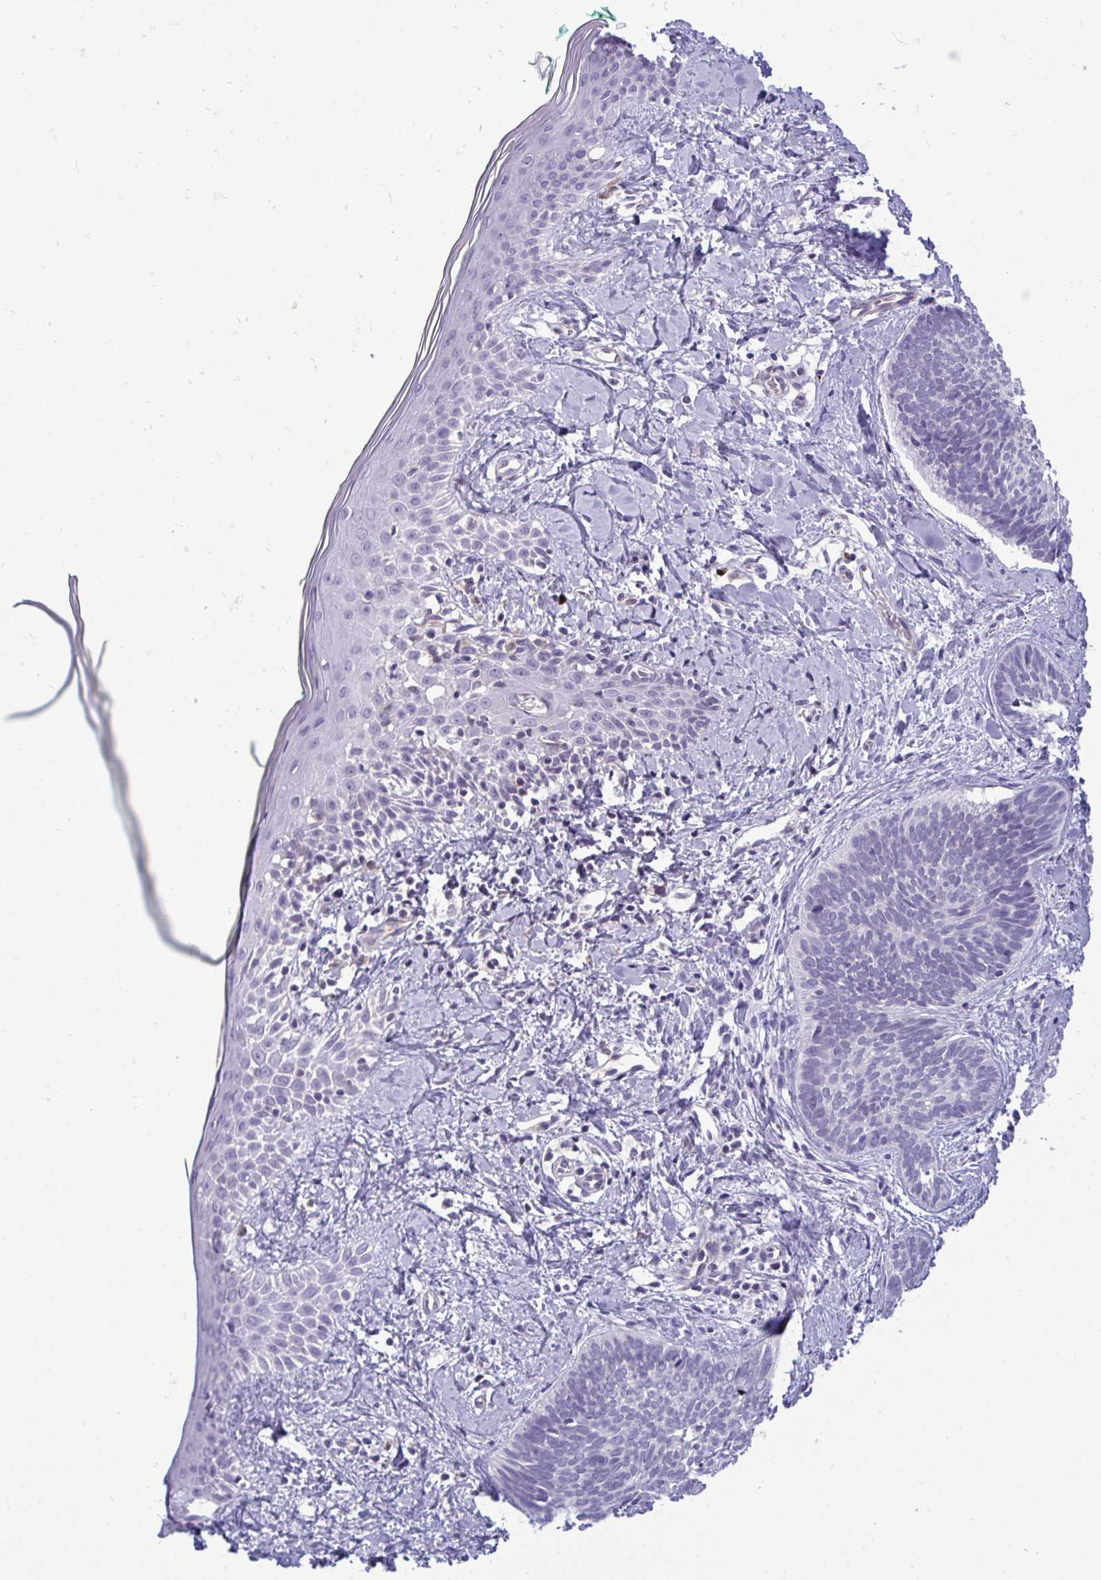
{"staining": {"intensity": "negative", "quantity": "none", "location": "none"}, "tissue": "skin cancer", "cell_type": "Tumor cells", "image_type": "cancer", "snomed": [{"axis": "morphology", "description": "Basal cell carcinoma"}, {"axis": "topography", "description": "Skin"}], "caption": "Immunohistochemical staining of skin cancer (basal cell carcinoma) displays no significant positivity in tumor cells.", "gene": "ACSL5", "patient": {"sex": "female", "age": 81}}